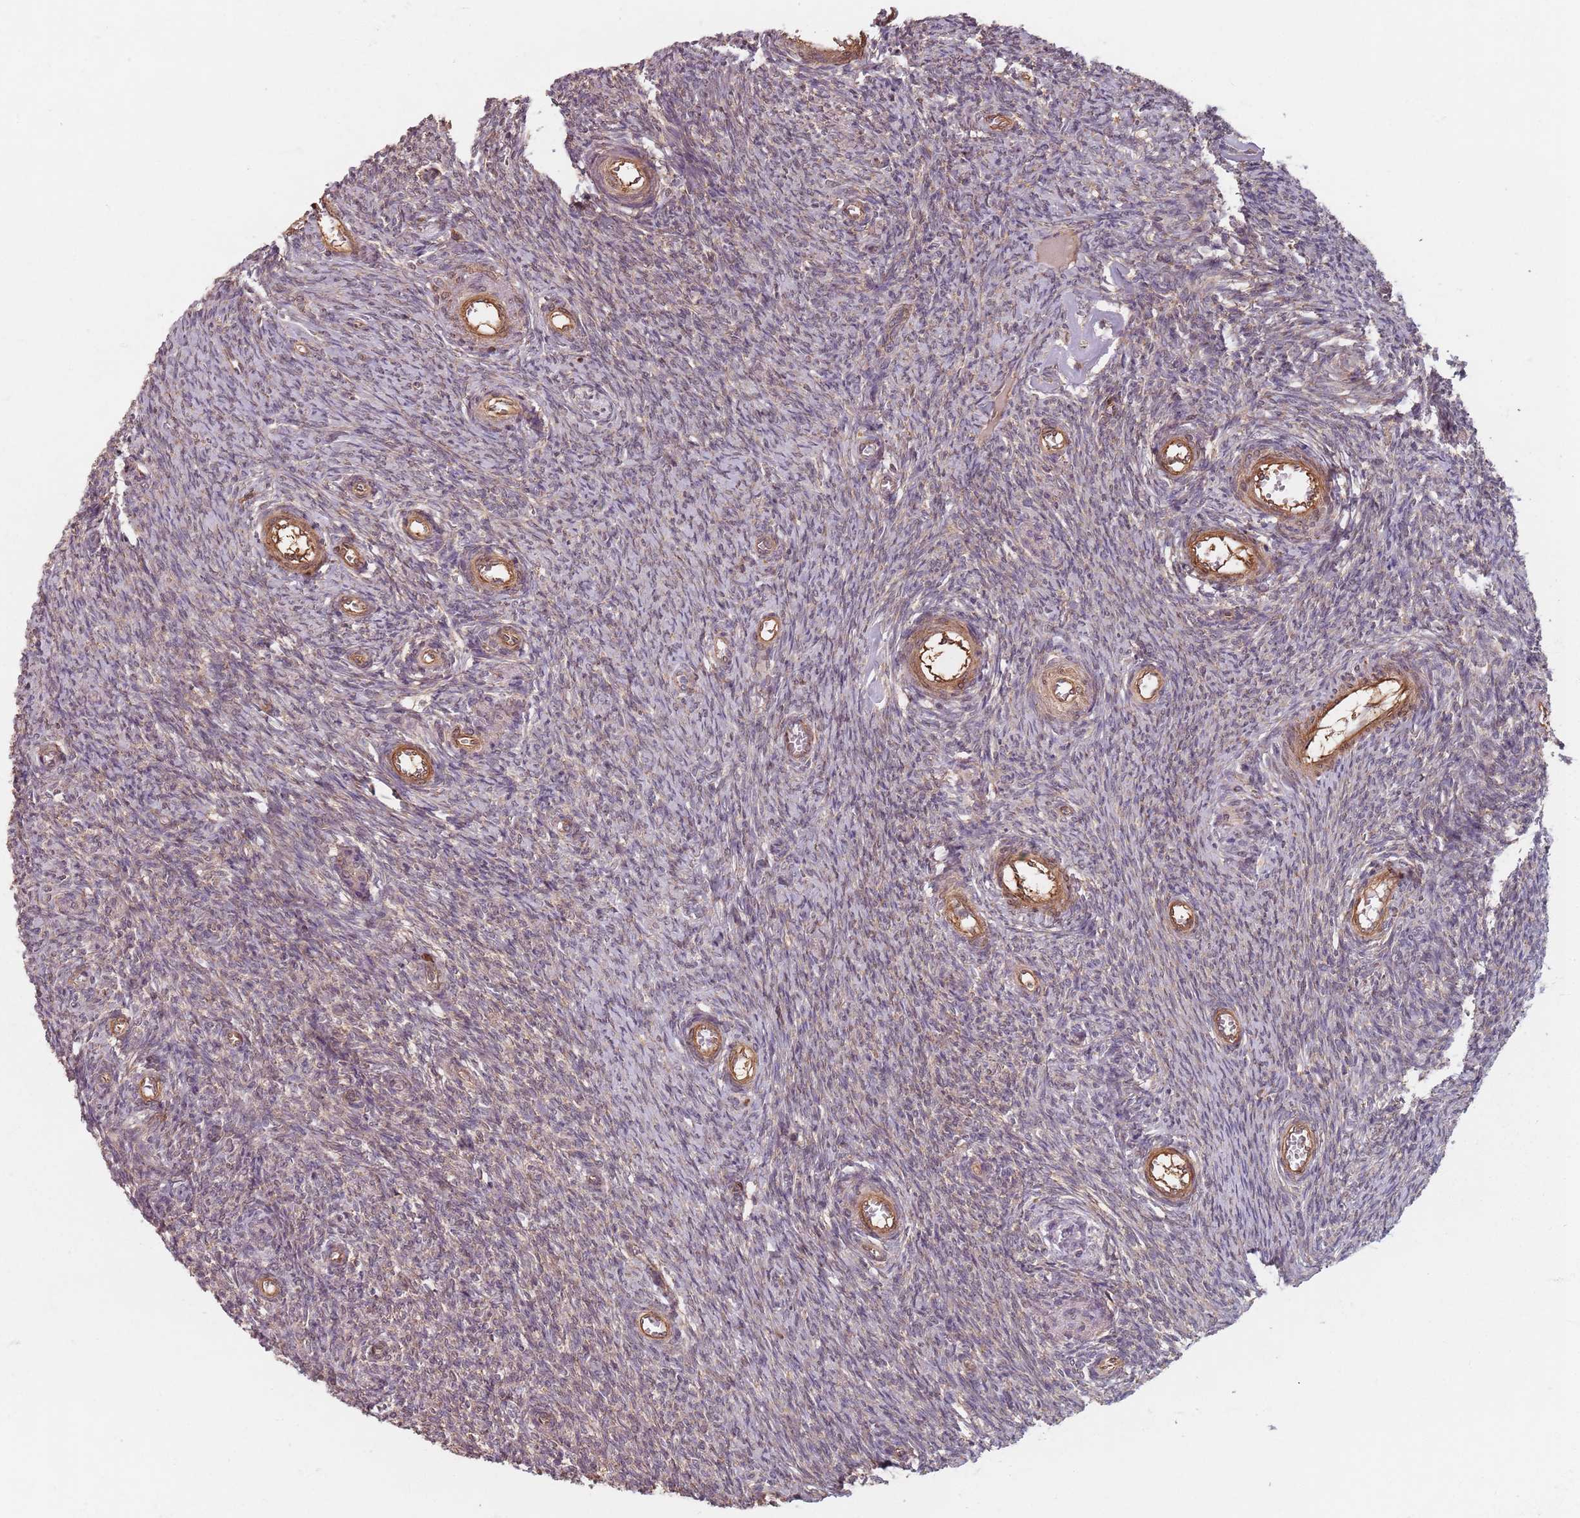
{"staining": {"intensity": "weak", "quantity": "25%-75%", "location": "cytoplasmic/membranous"}, "tissue": "ovary", "cell_type": "Ovarian stroma cells", "image_type": "normal", "snomed": [{"axis": "morphology", "description": "Normal tissue, NOS"}, {"axis": "topography", "description": "Ovary"}], "caption": "High-power microscopy captured an immunohistochemistry photomicrograph of benign ovary, revealing weak cytoplasmic/membranous positivity in approximately 25%-75% of ovarian stroma cells.", "gene": "NOTCH3", "patient": {"sex": "female", "age": 44}}